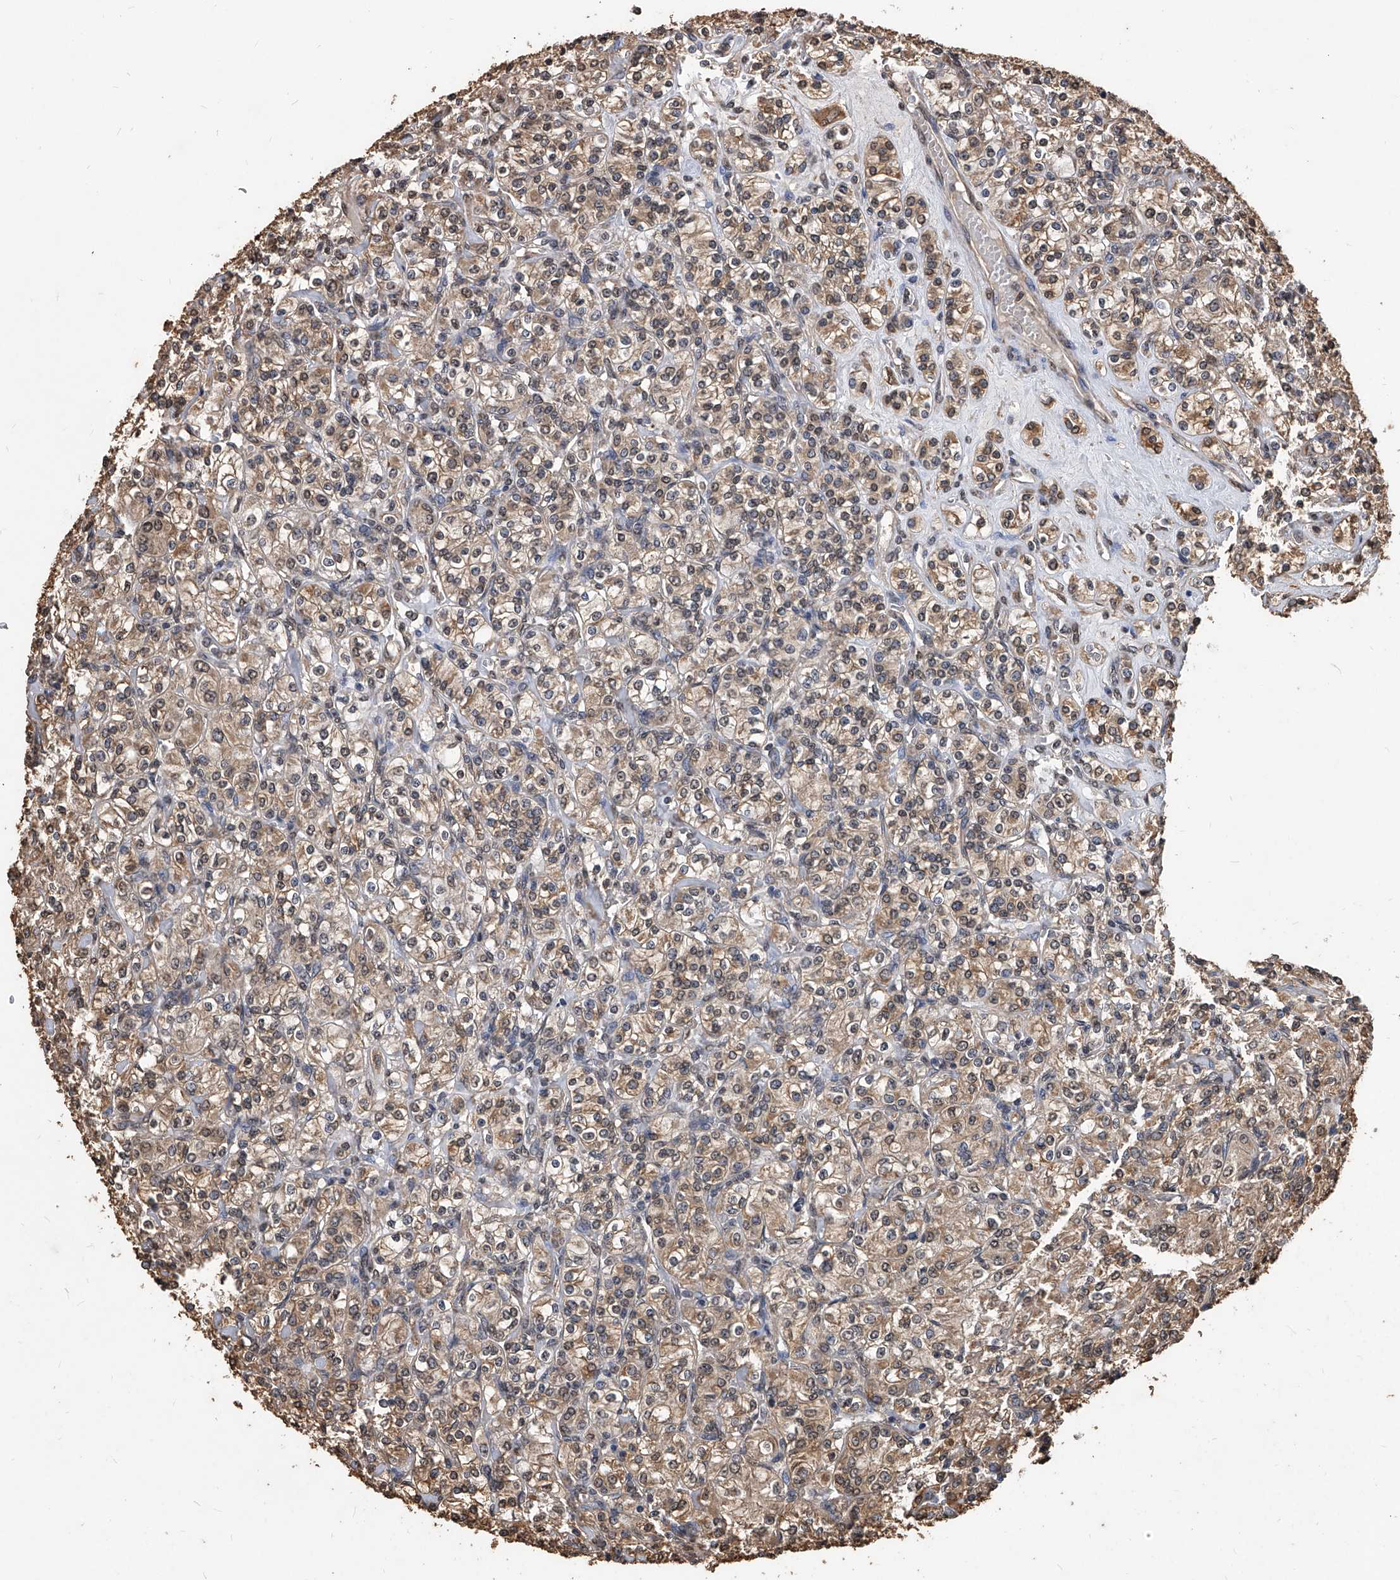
{"staining": {"intensity": "weak", "quantity": ">75%", "location": "cytoplasmic/membranous"}, "tissue": "renal cancer", "cell_type": "Tumor cells", "image_type": "cancer", "snomed": [{"axis": "morphology", "description": "Adenocarcinoma, NOS"}, {"axis": "topography", "description": "Kidney"}], "caption": "Protein expression analysis of human adenocarcinoma (renal) reveals weak cytoplasmic/membranous positivity in about >75% of tumor cells. The protein is shown in brown color, while the nuclei are stained blue.", "gene": "FBXL4", "patient": {"sex": "male", "age": 77}}